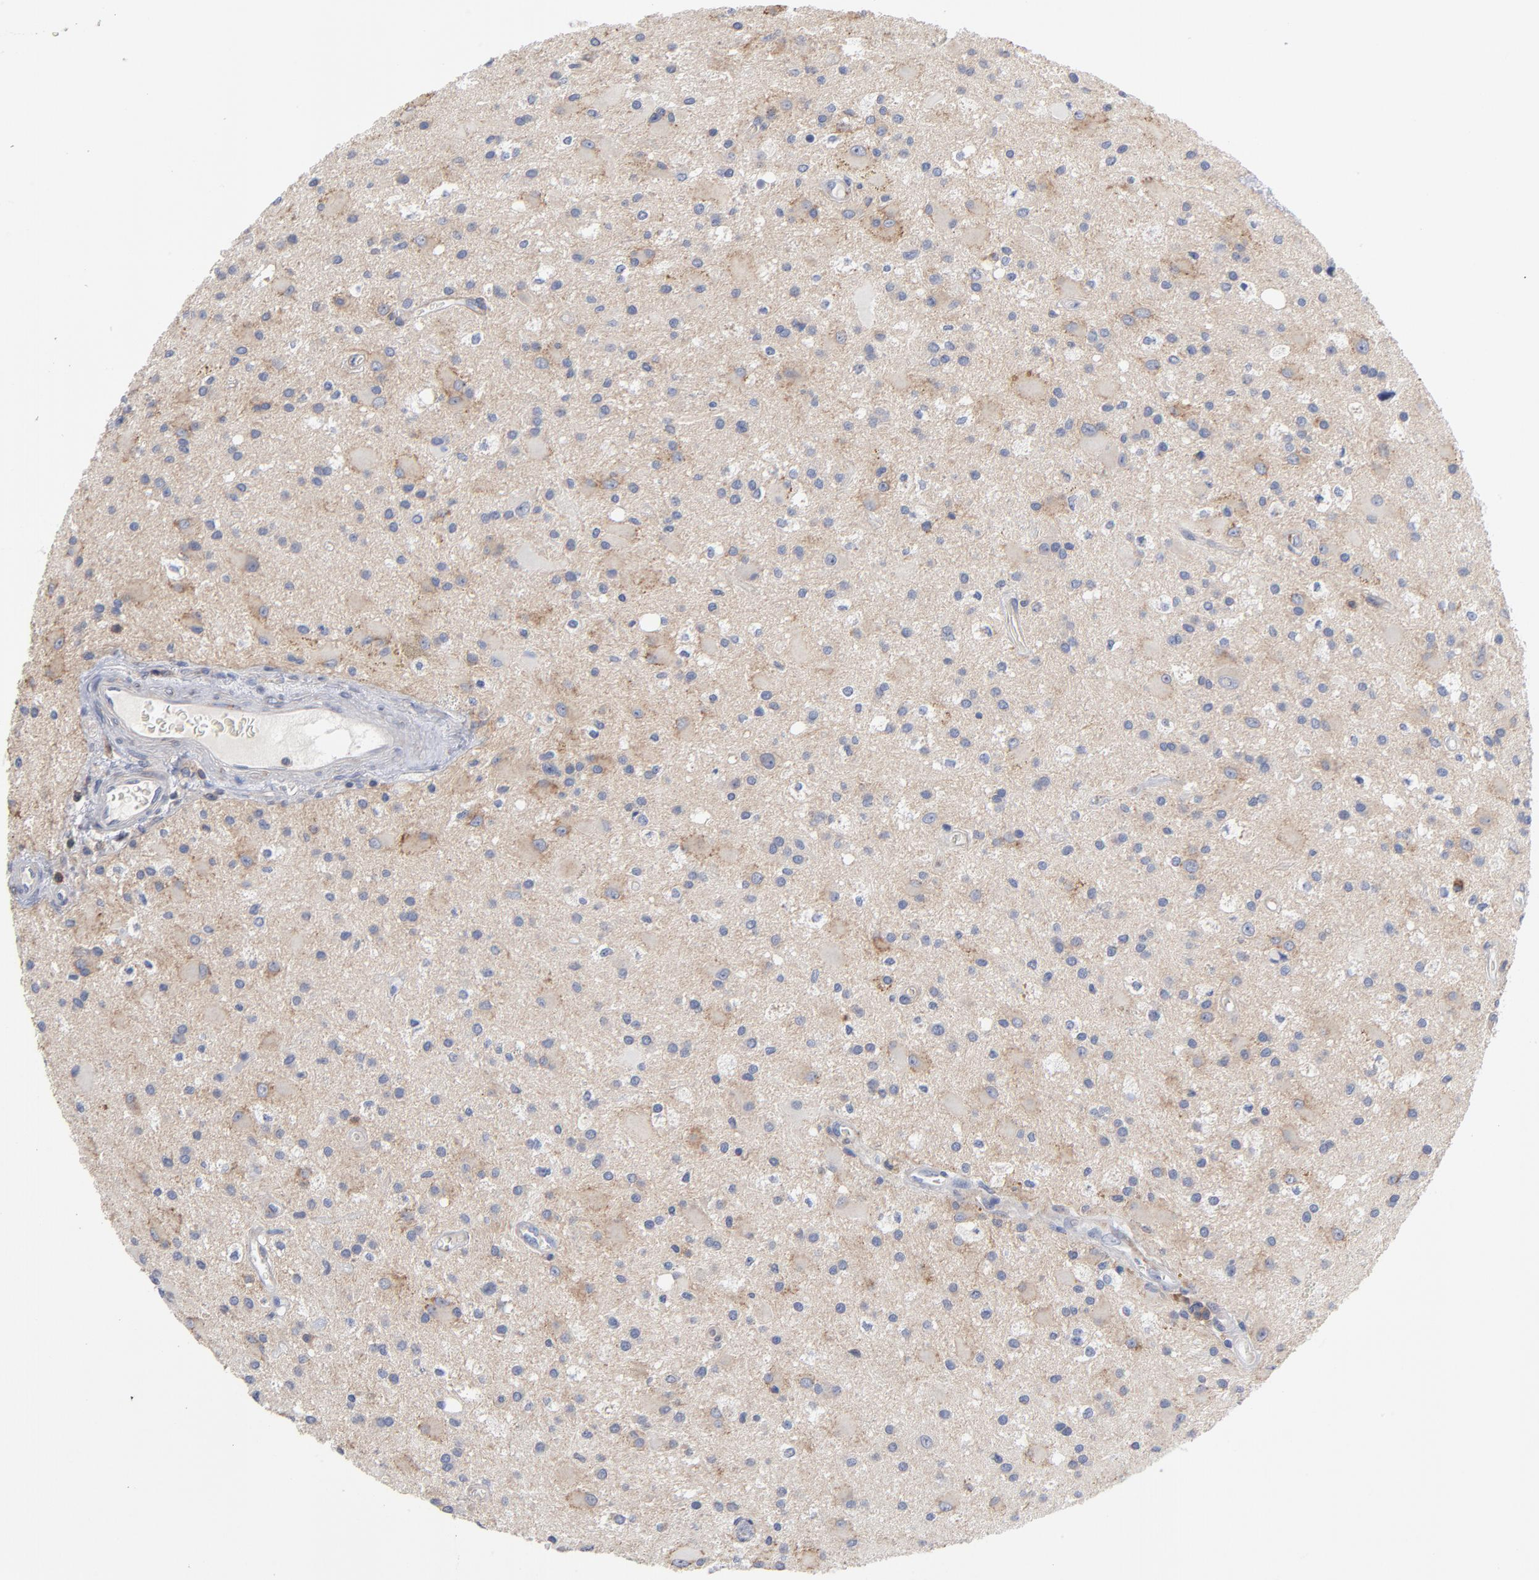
{"staining": {"intensity": "weak", "quantity": ">75%", "location": "cytoplasmic/membranous"}, "tissue": "glioma", "cell_type": "Tumor cells", "image_type": "cancer", "snomed": [{"axis": "morphology", "description": "Glioma, malignant, Low grade"}, {"axis": "topography", "description": "Brain"}], "caption": "Immunohistochemical staining of malignant low-grade glioma reveals low levels of weak cytoplasmic/membranous staining in about >75% of tumor cells.", "gene": "PDLIM2", "patient": {"sex": "male", "age": 58}}